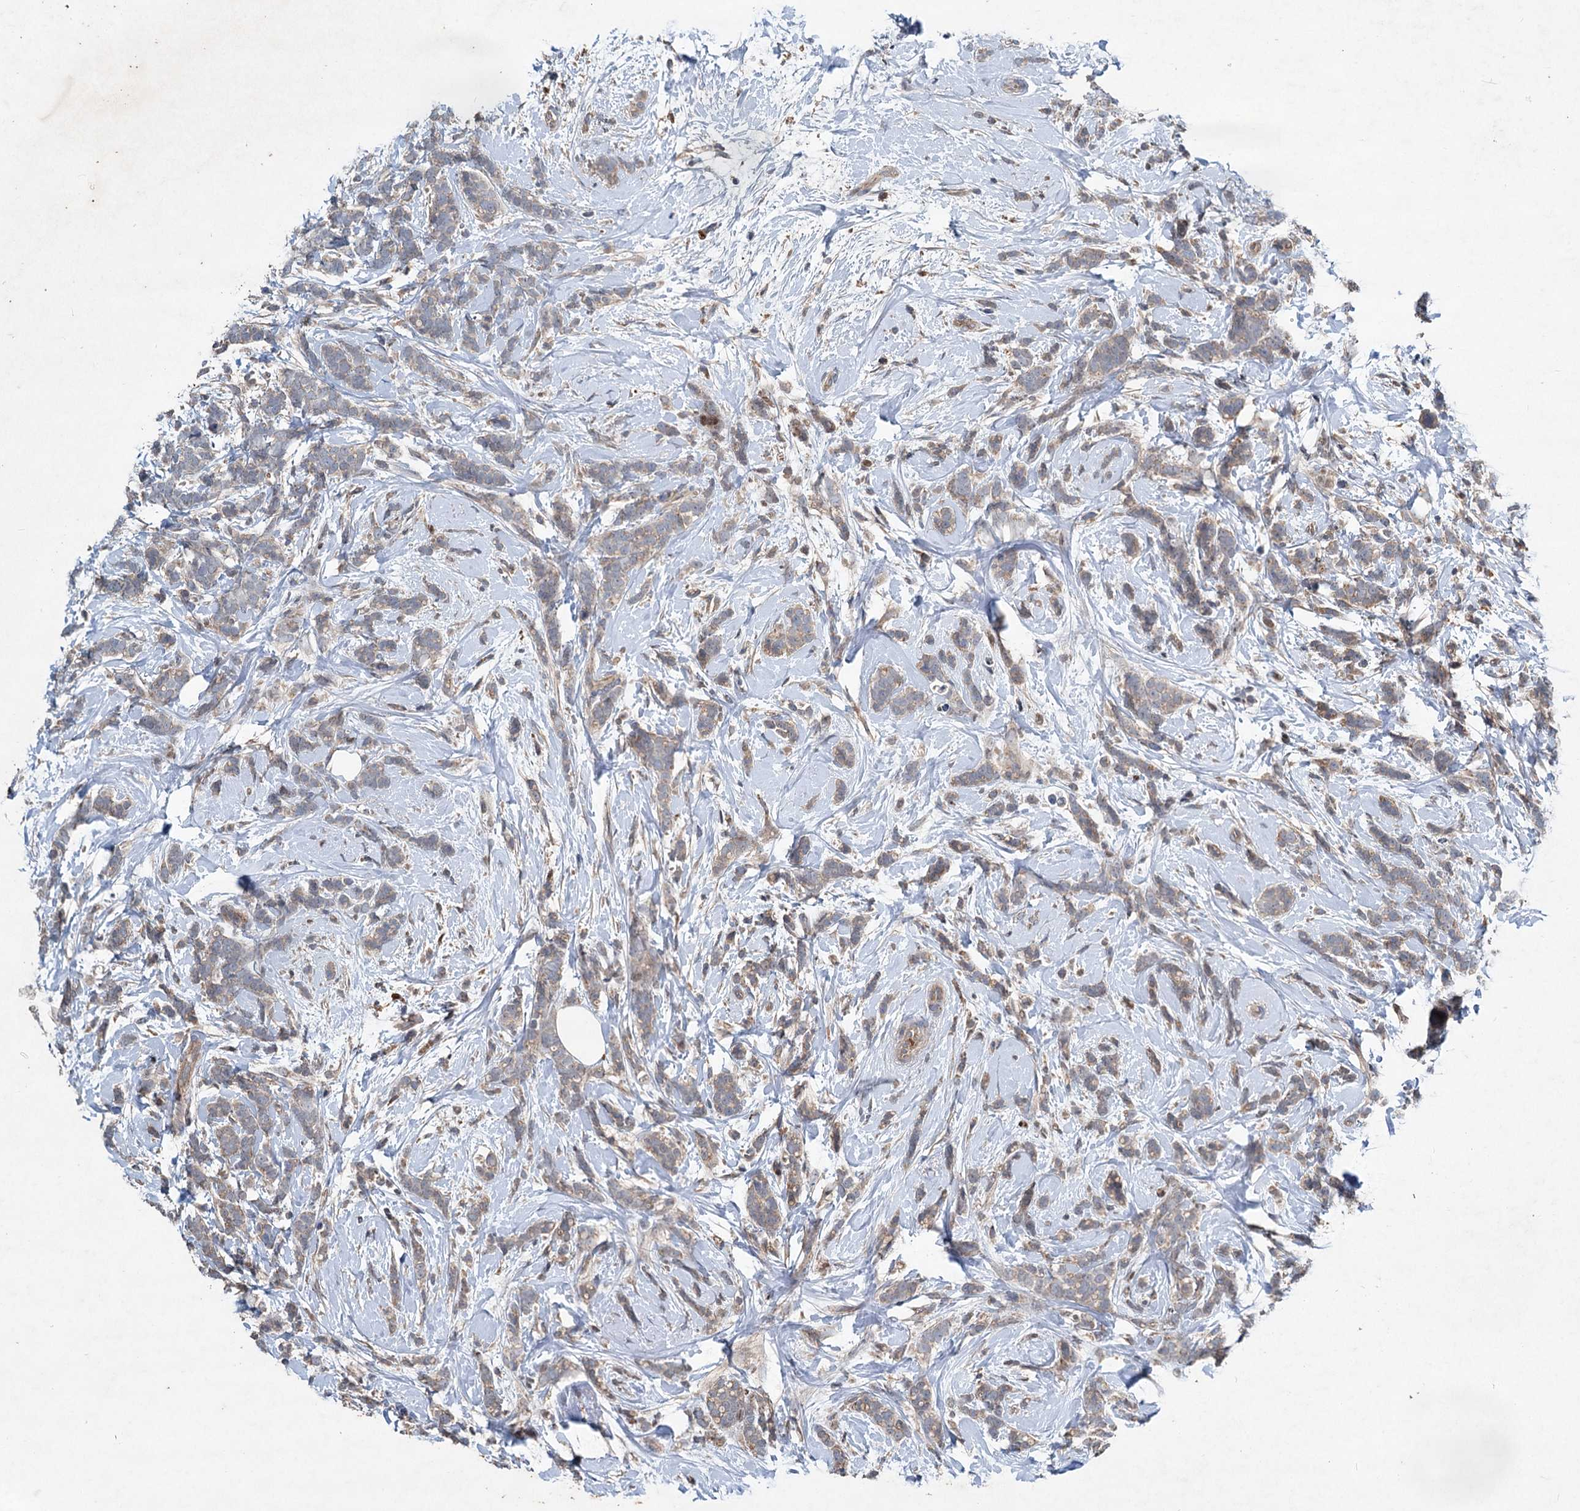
{"staining": {"intensity": "weak", "quantity": "25%-75%", "location": "cytoplasmic/membranous"}, "tissue": "breast cancer", "cell_type": "Tumor cells", "image_type": "cancer", "snomed": [{"axis": "morphology", "description": "Lobular carcinoma"}, {"axis": "topography", "description": "Breast"}], "caption": "Immunohistochemistry of breast cancer (lobular carcinoma) exhibits low levels of weak cytoplasmic/membranous expression in approximately 25%-75% of tumor cells.", "gene": "TAPBPL", "patient": {"sex": "female", "age": 58}}